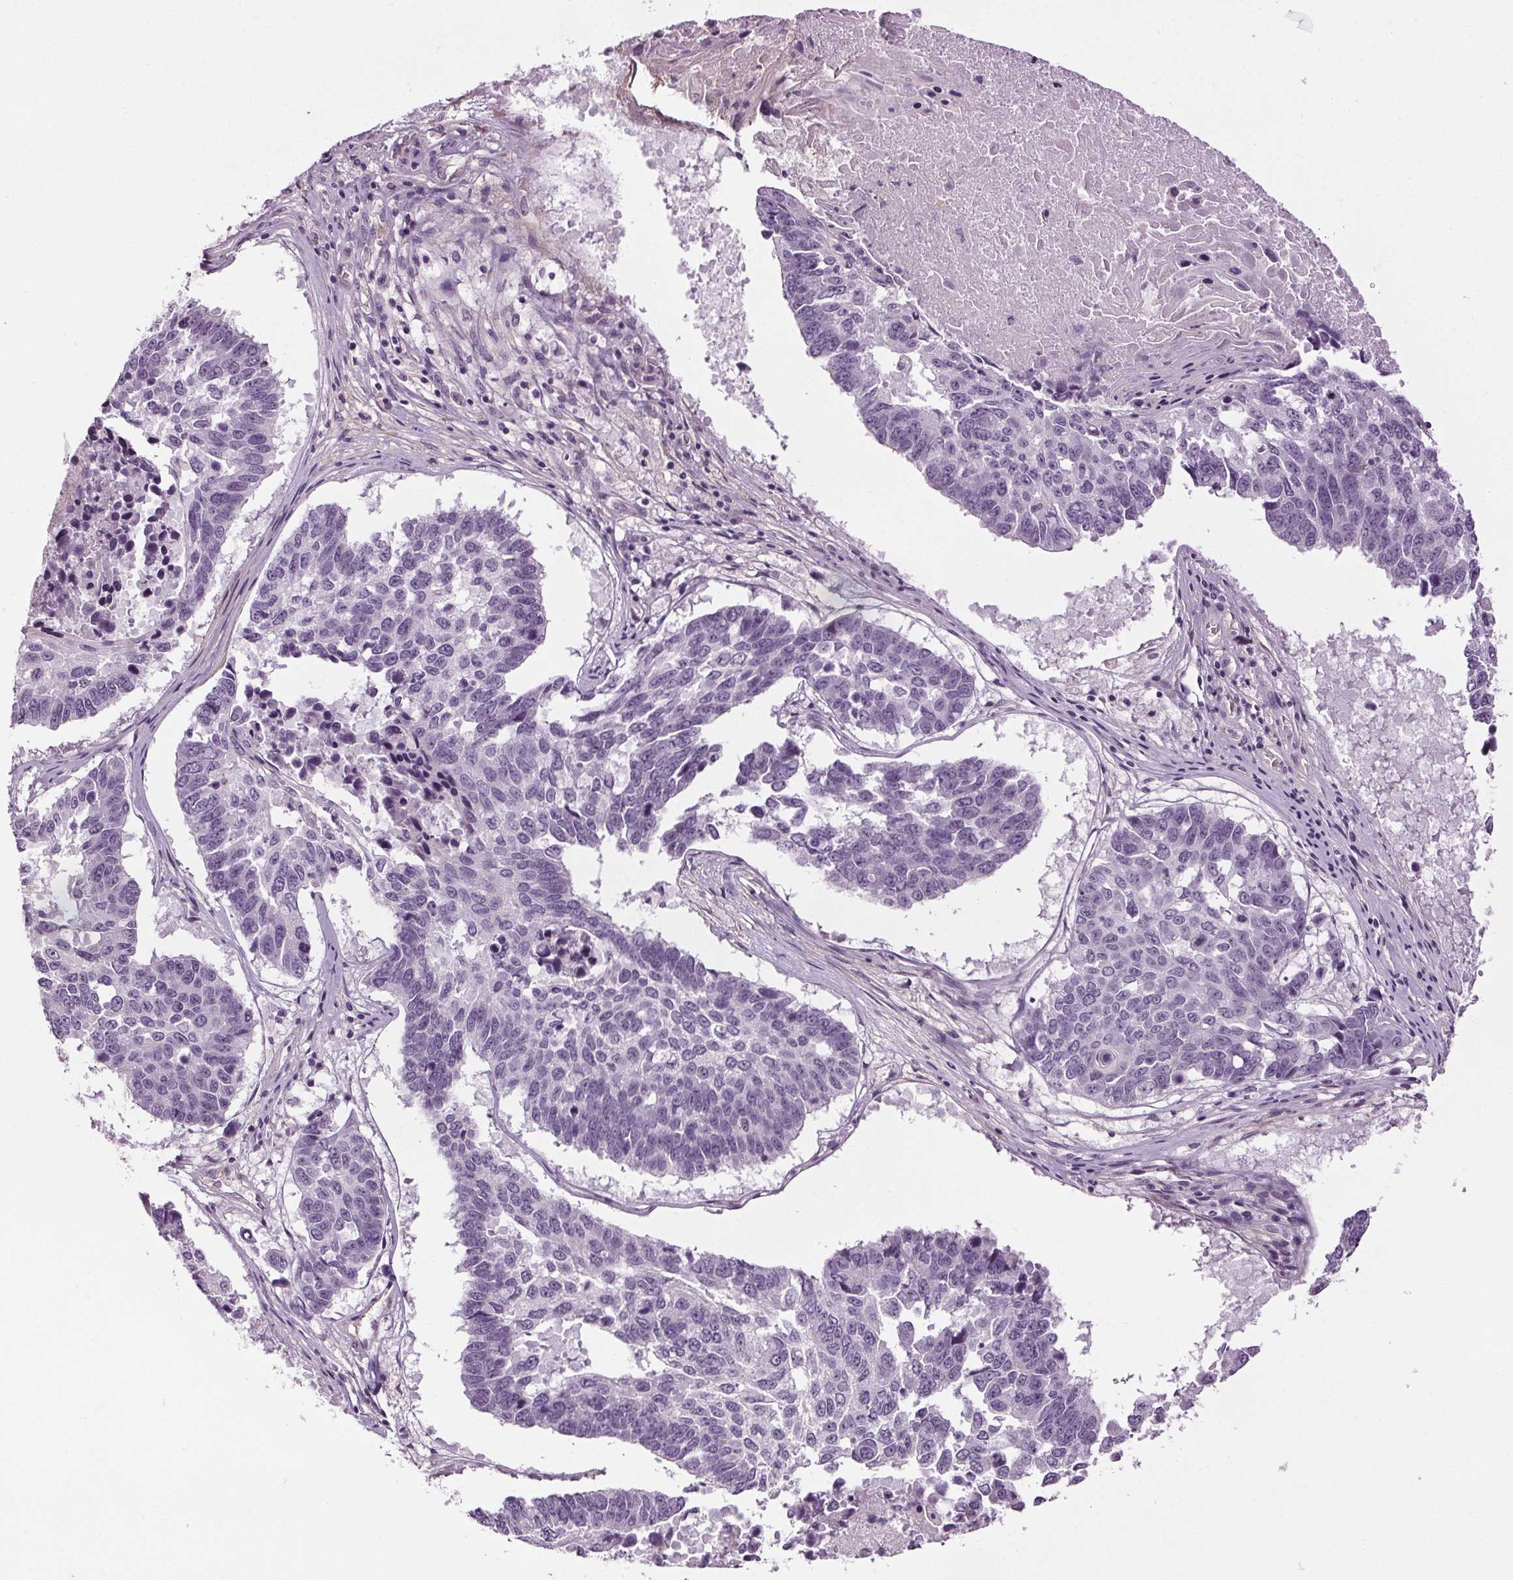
{"staining": {"intensity": "negative", "quantity": "none", "location": "none"}, "tissue": "lung cancer", "cell_type": "Tumor cells", "image_type": "cancer", "snomed": [{"axis": "morphology", "description": "Squamous cell carcinoma, NOS"}, {"axis": "topography", "description": "Lung"}], "caption": "A micrograph of lung cancer stained for a protein exhibits no brown staining in tumor cells. (DAB (3,3'-diaminobenzidine) immunohistochemistry (IHC), high magnification).", "gene": "RASA1", "patient": {"sex": "male", "age": 73}}